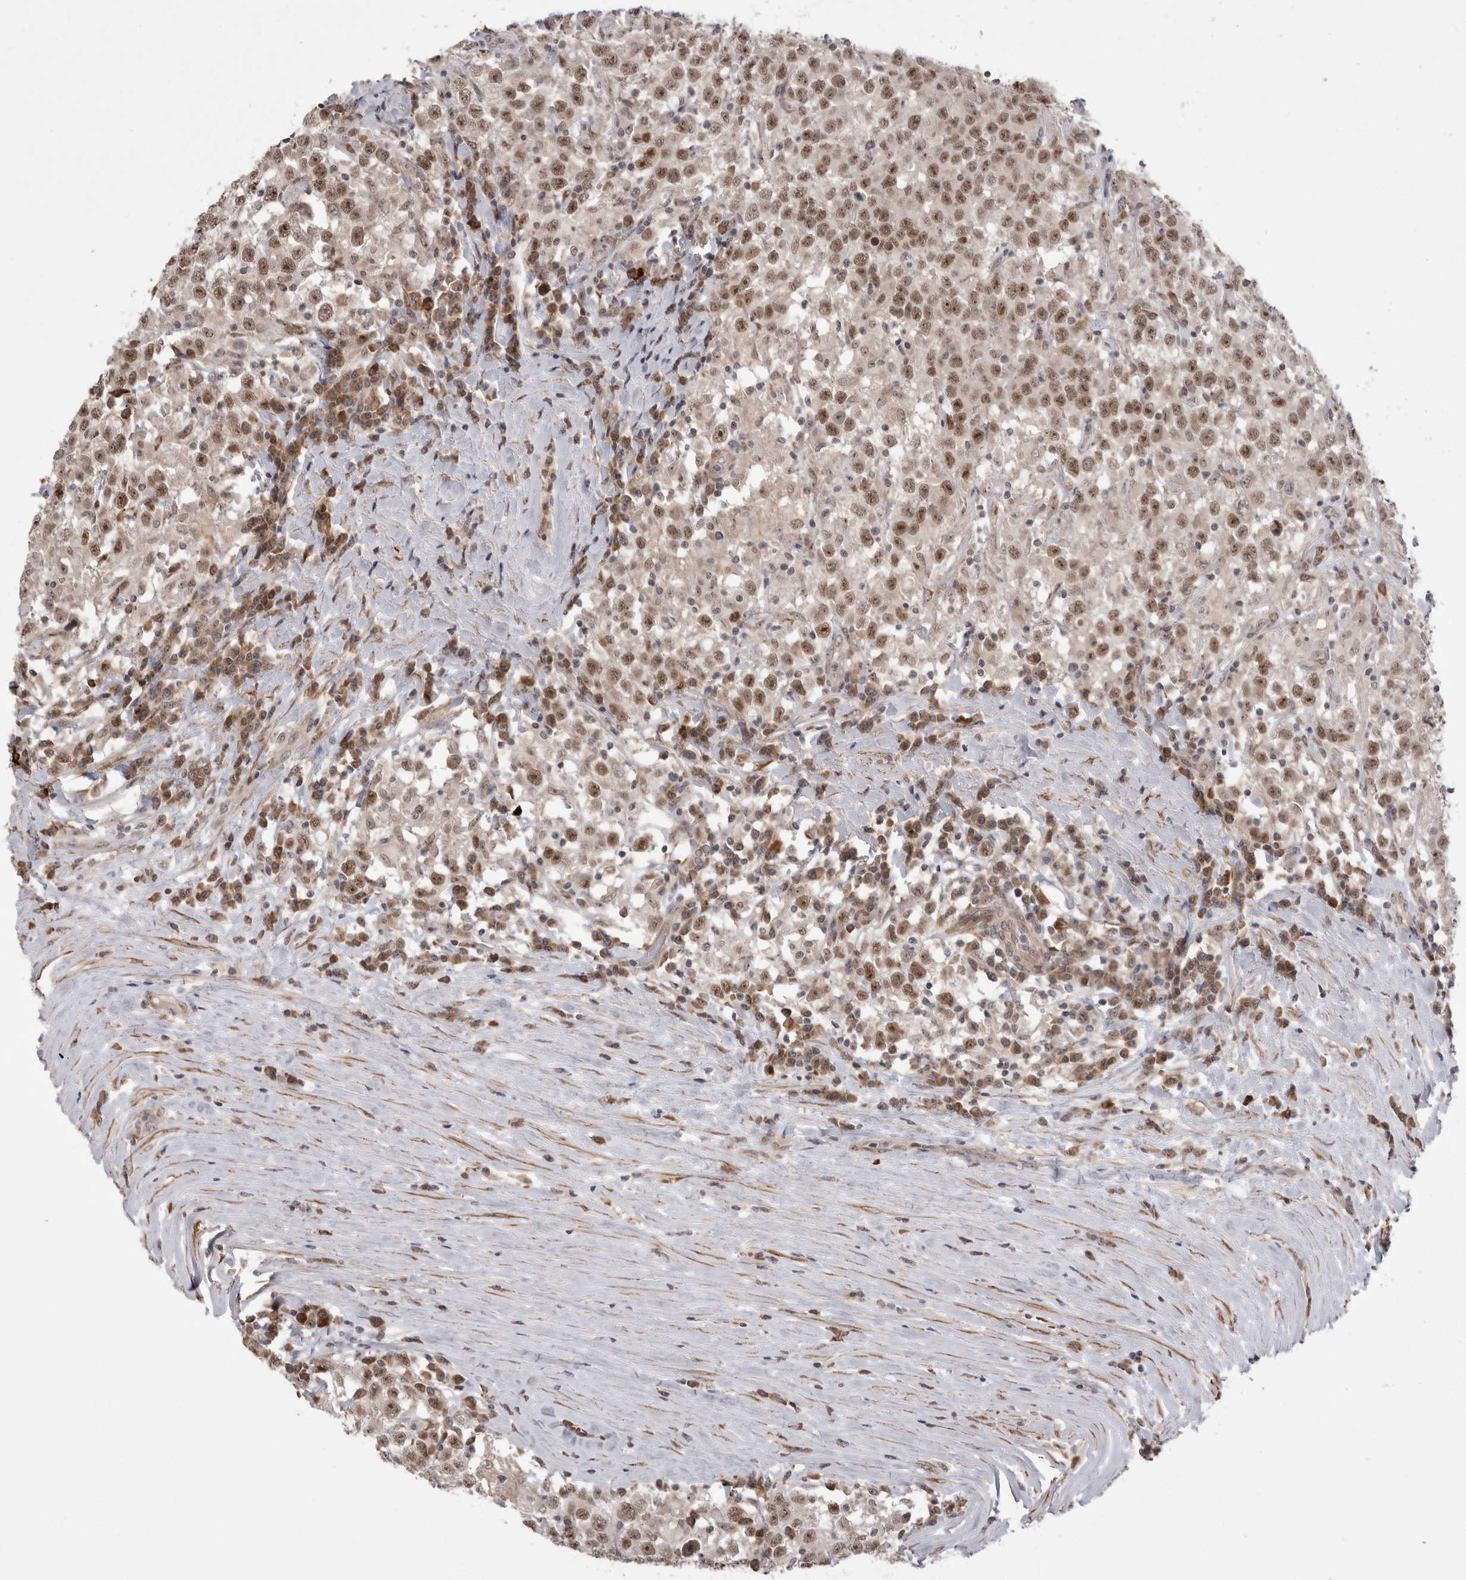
{"staining": {"intensity": "moderate", "quantity": ">75%", "location": "nuclear"}, "tissue": "testis cancer", "cell_type": "Tumor cells", "image_type": "cancer", "snomed": [{"axis": "morphology", "description": "Seminoma, NOS"}, {"axis": "topography", "description": "Testis"}], "caption": "Testis seminoma stained for a protein demonstrates moderate nuclear positivity in tumor cells.", "gene": "EXOSC4", "patient": {"sex": "male", "age": 41}}